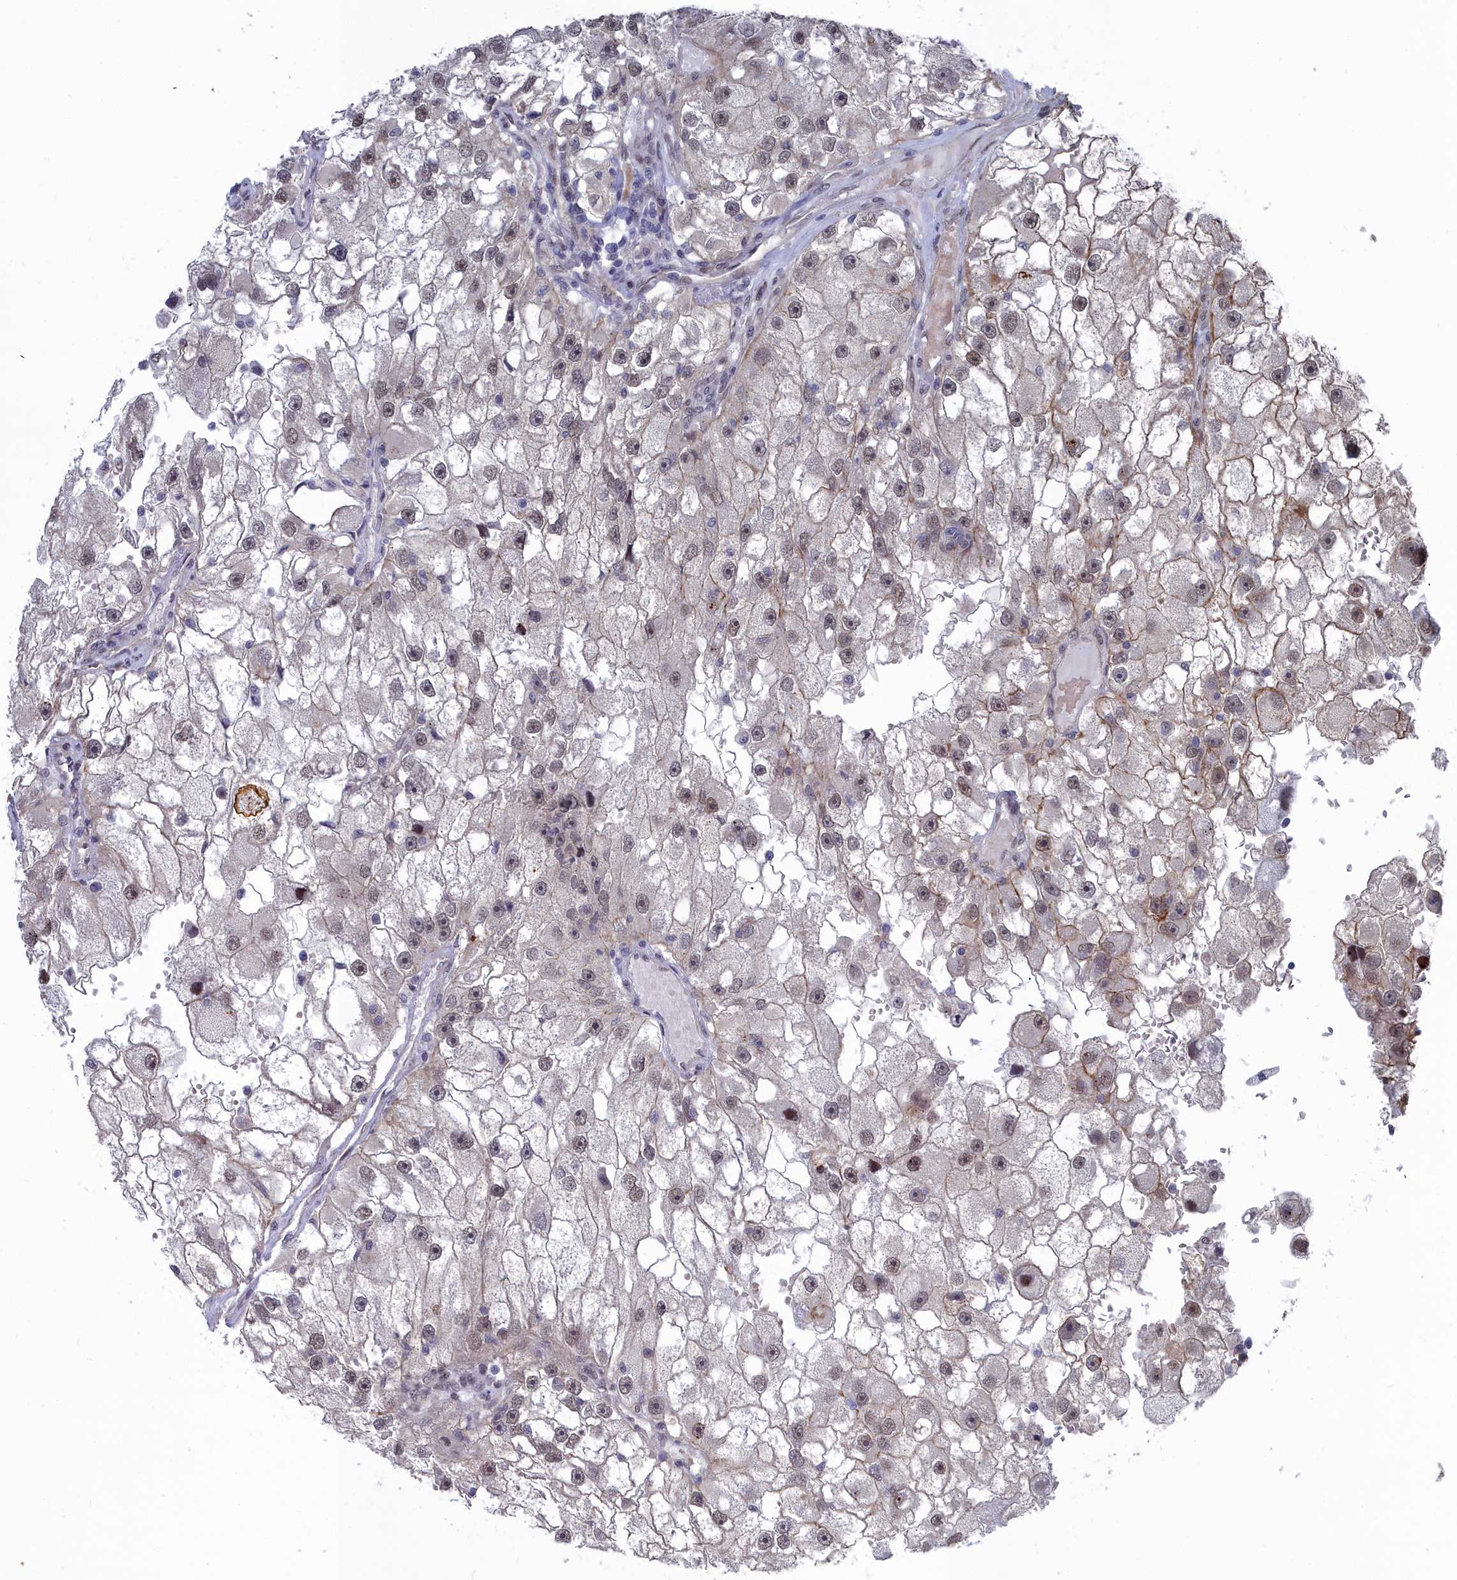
{"staining": {"intensity": "weak", "quantity": "25%-75%", "location": "nuclear"}, "tissue": "renal cancer", "cell_type": "Tumor cells", "image_type": "cancer", "snomed": [{"axis": "morphology", "description": "Adenocarcinoma, NOS"}, {"axis": "topography", "description": "Kidney"}], "caption": "High-power microscopy captured an immunohistochemistry image of renal adenocarcinoma, revealing weak nuclear staining in approximately 25%-75% of tumor cells.", "gene": "RPS27A", "patient": {"sex": "male", "age": 63}}